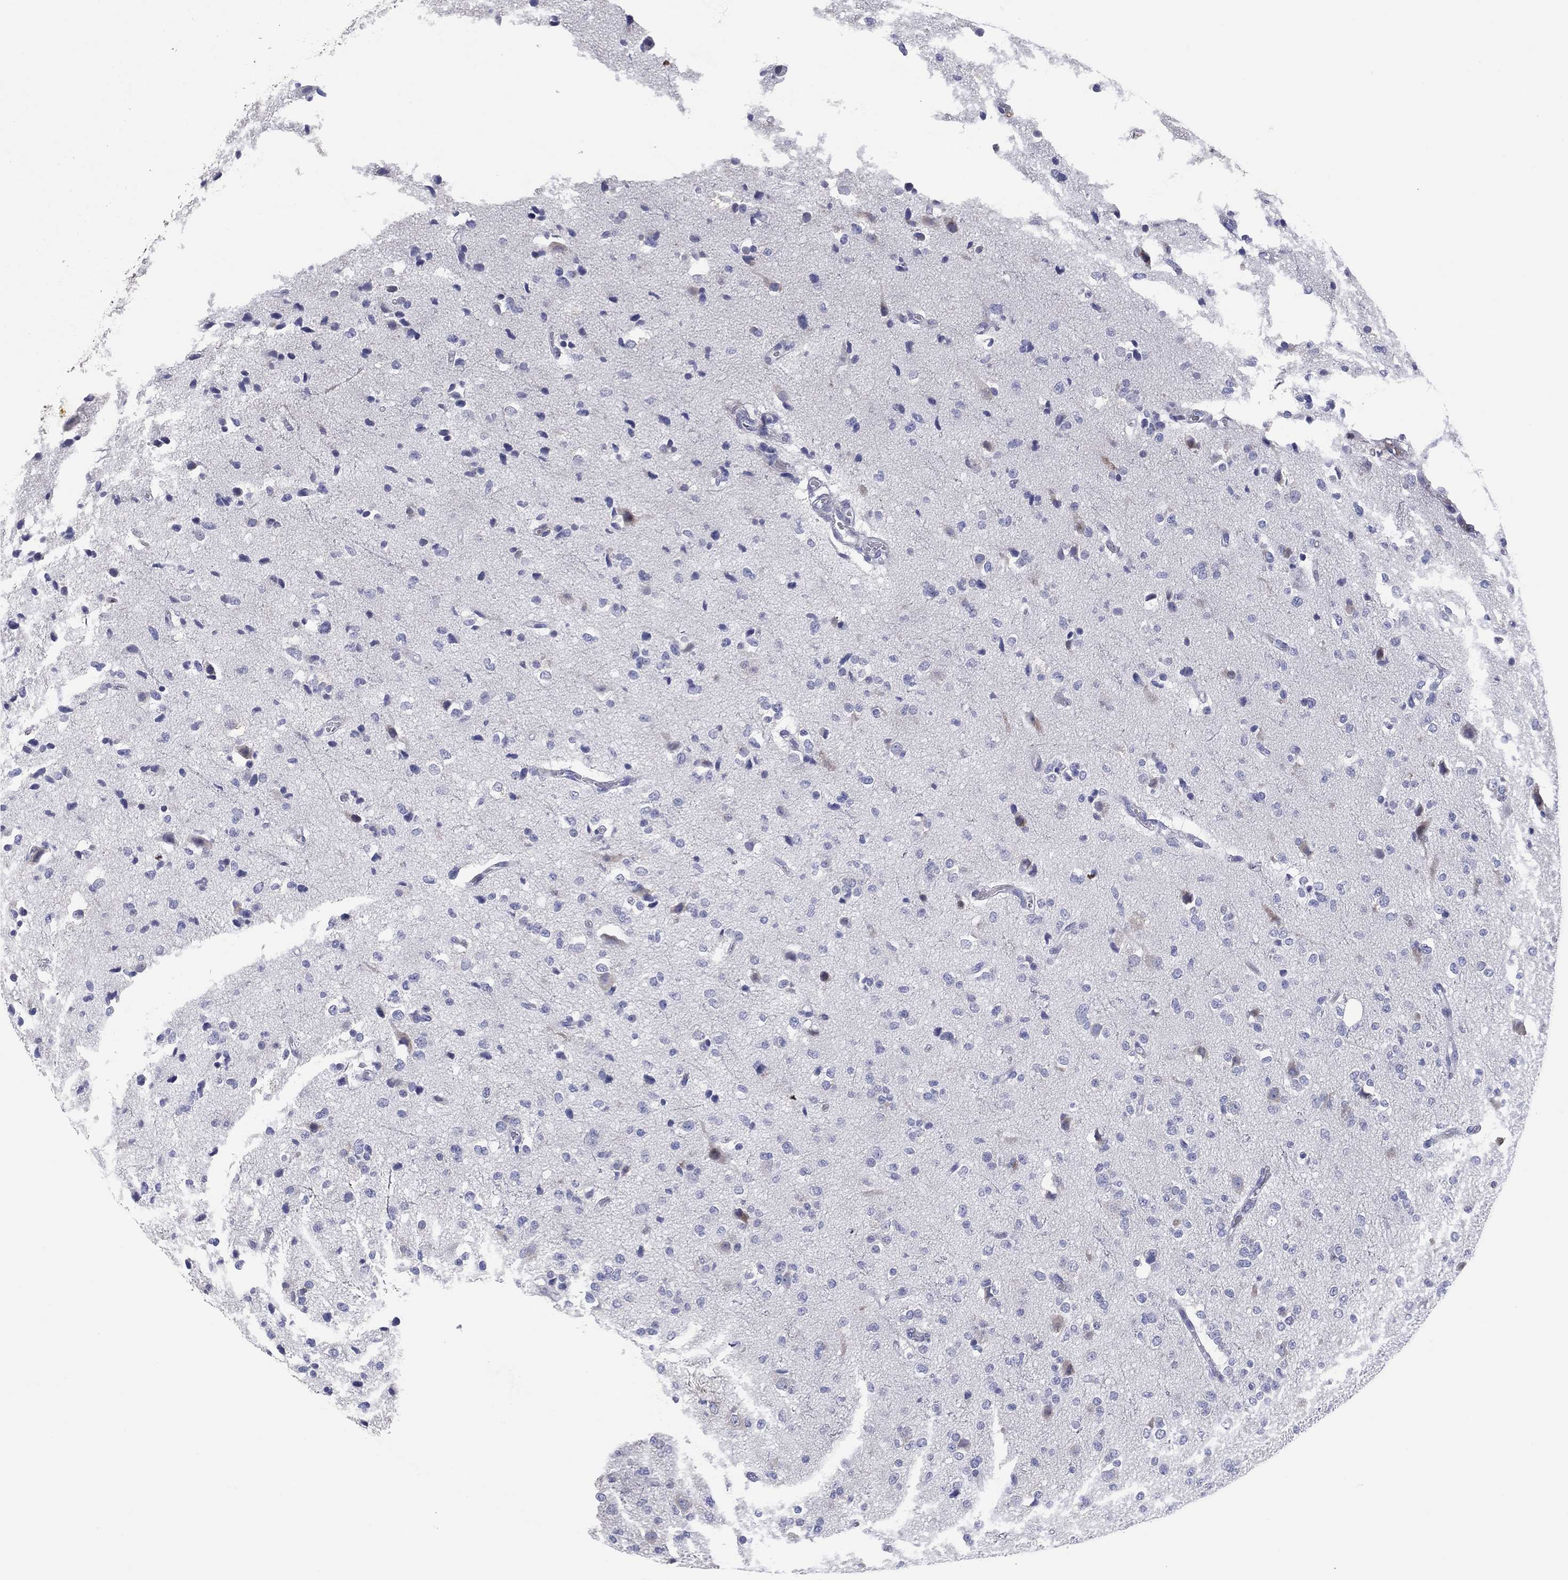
{"staining": {"intensity": "negative", "quantity": "none", "location": "none"}, "tissue": "glioma", "cell_type": "Tumor cells", "image_type": "cancer", "snomed": [{"axis": "morphology", "description": "Glioma, malignant, Low grade"}, {"axis": "topography", "description": "Brain"}], "caption": "High power microscopy histopathology image of an immunohistochemistry (IHC) photomicrograph of malignant glioma (low-grade), revealing no significant expression in tumor cells.", "gene": "HEATR4", "patient": {"sex": "male", "age": 41}}